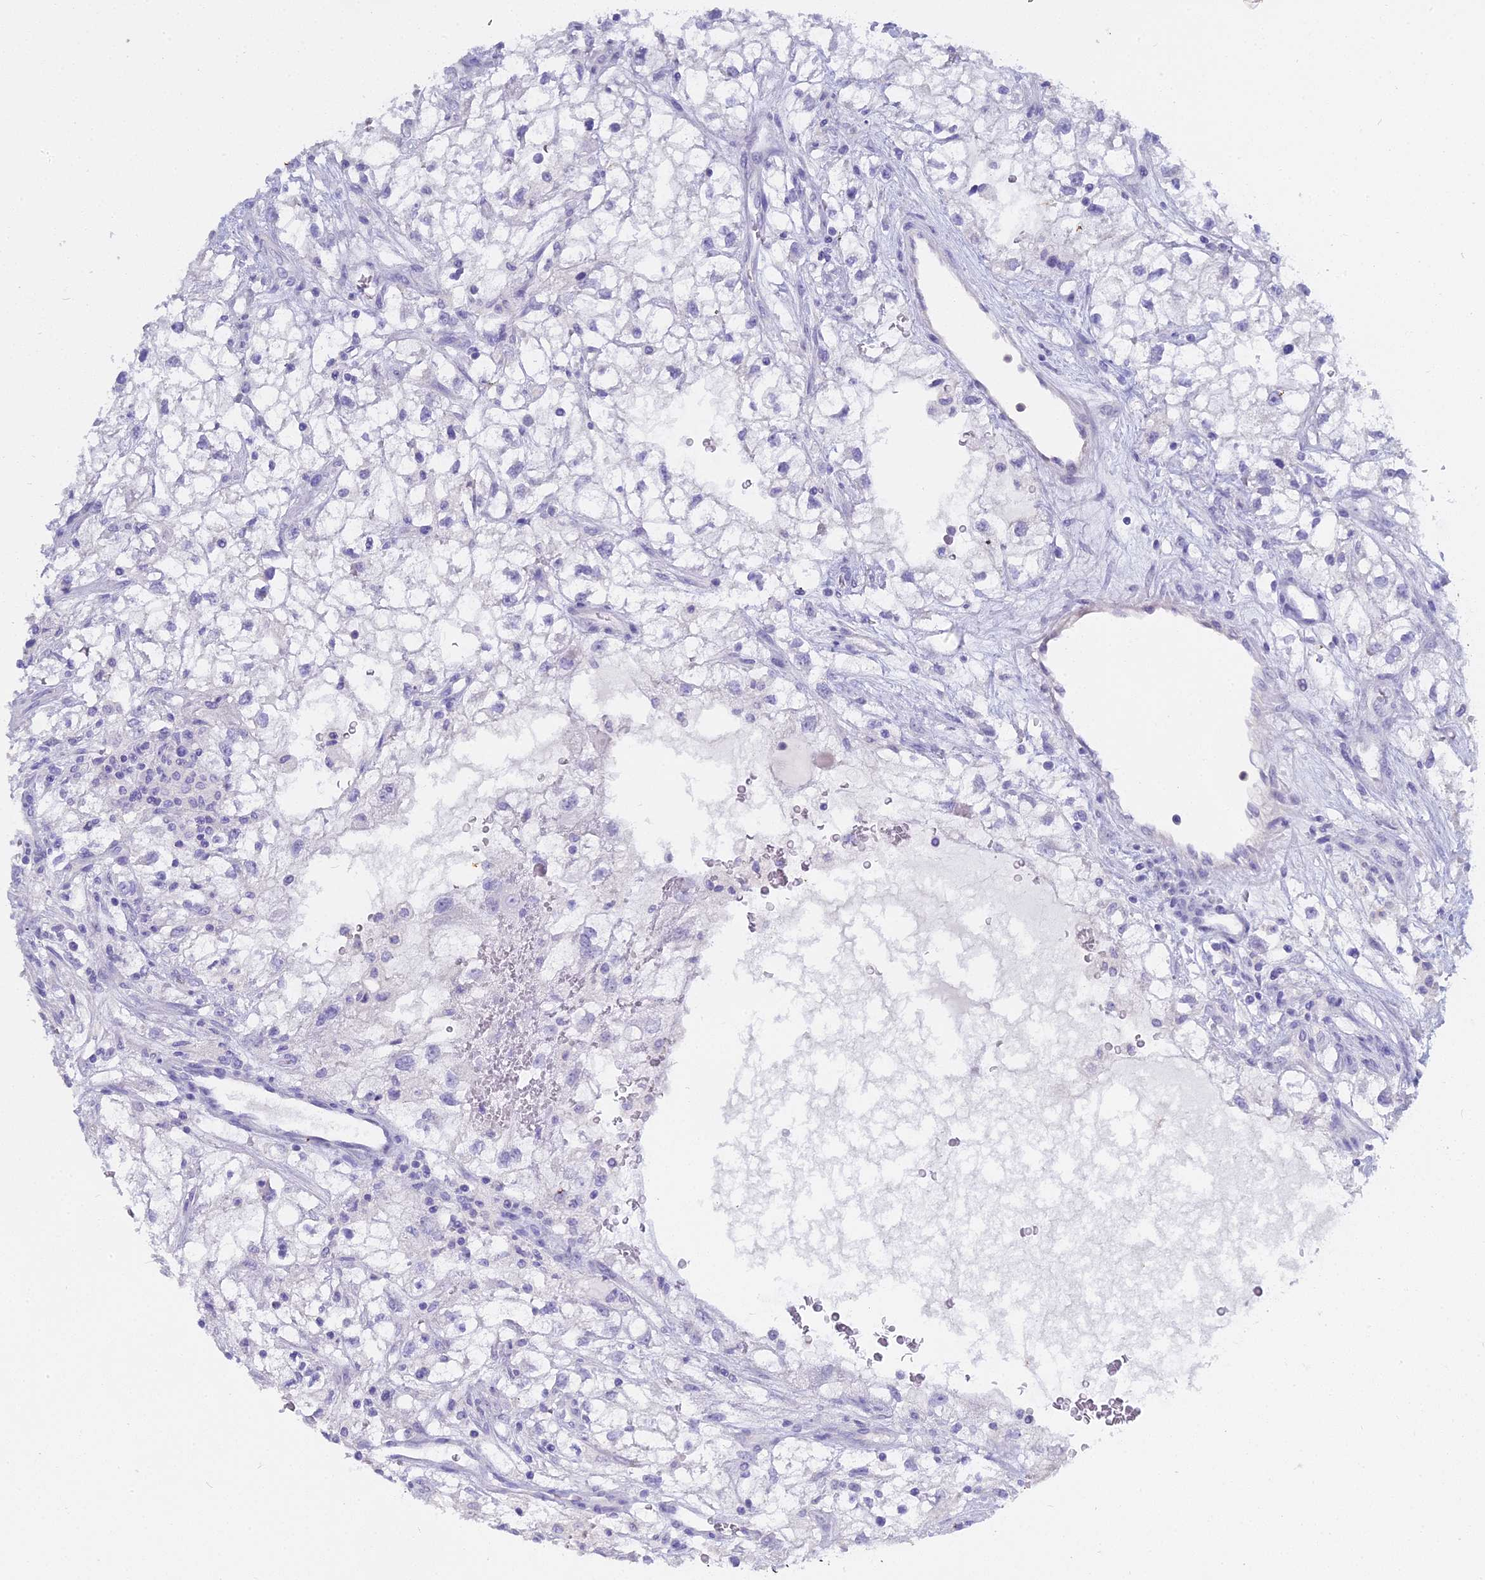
{"staining": {"intensity": "negative", "quantity": "none", "location": "none"}, "tissue": "renal cancer", "cell_type": "Tumor cells", "image_type": "cancer", "snomed": [{"axis": "morphology", "description": "Adenocarcinoma, NOS"}, {"axis": "topography", "description": "Kidney"}], "caption": "Human renal adenocarcinoma stained for a protein using immunohistochemistry (IHC) reveals no staining in tumor cells.", "gene": "S100A7", "patient": {"sex": "male", "age": 59}}